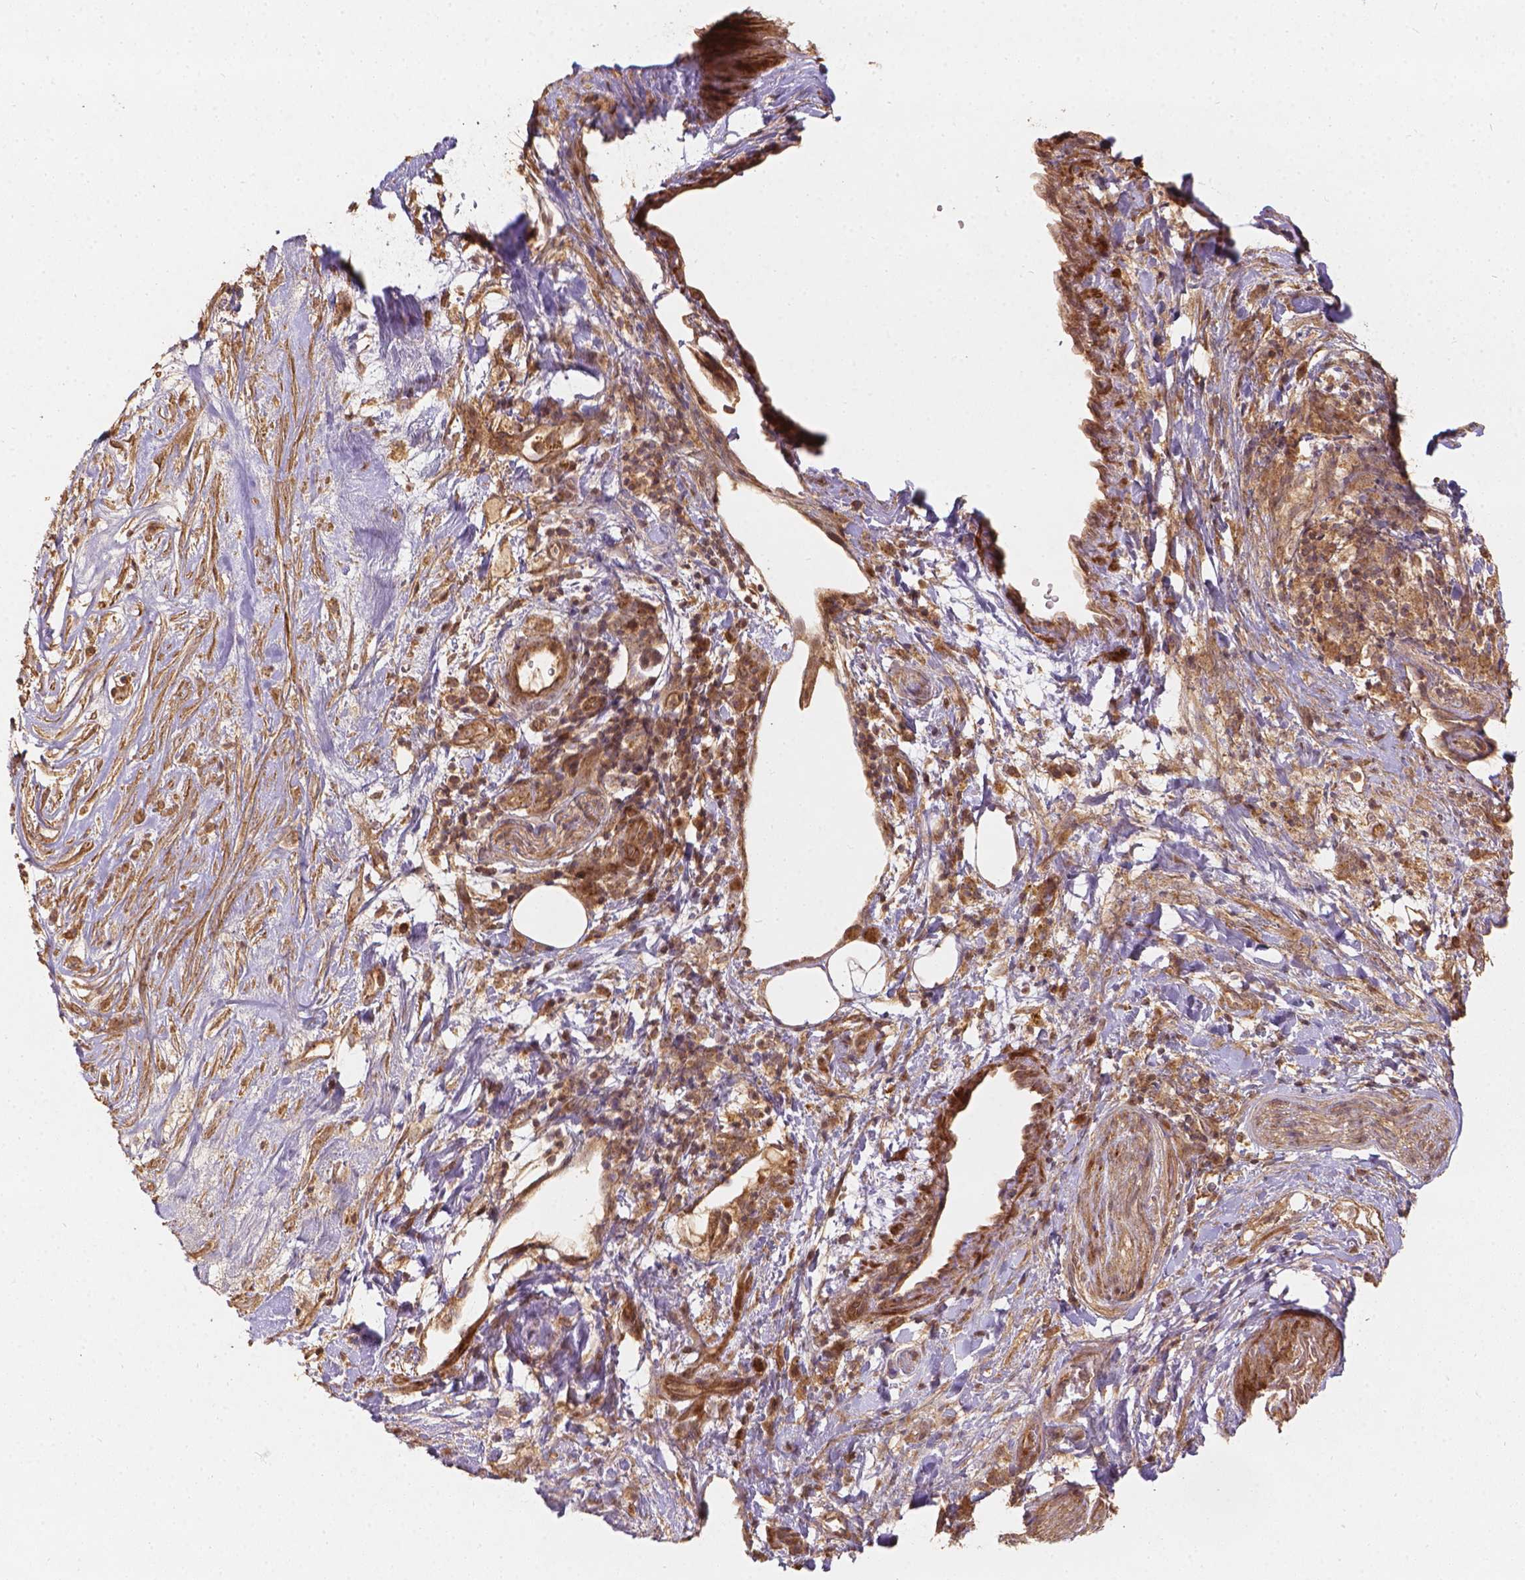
{"staining": {"intensity": "strong", "quantity": ">75%", "location": "cytoplasmic/membranous"}, "tissue": "pancreatic cancer", "cell_type": "Tumor cells", "image_type": "cancer", "snomed": [{"axis": "morphology", "description": "Adenocarcinoma, NOS"}, {"axis": "topography", "description": "Pancreas"}], "caption": "Pancreatic cancer stained with DAB (3,3'-diaminobenzidine) immunohistochemistry (IHC) reveals high levels of strong cytoplasmic/membranous staining in approximately >75% of tumor cells.", "gene": "XPR1", "patient": {"sex": "male", "age": 44}}